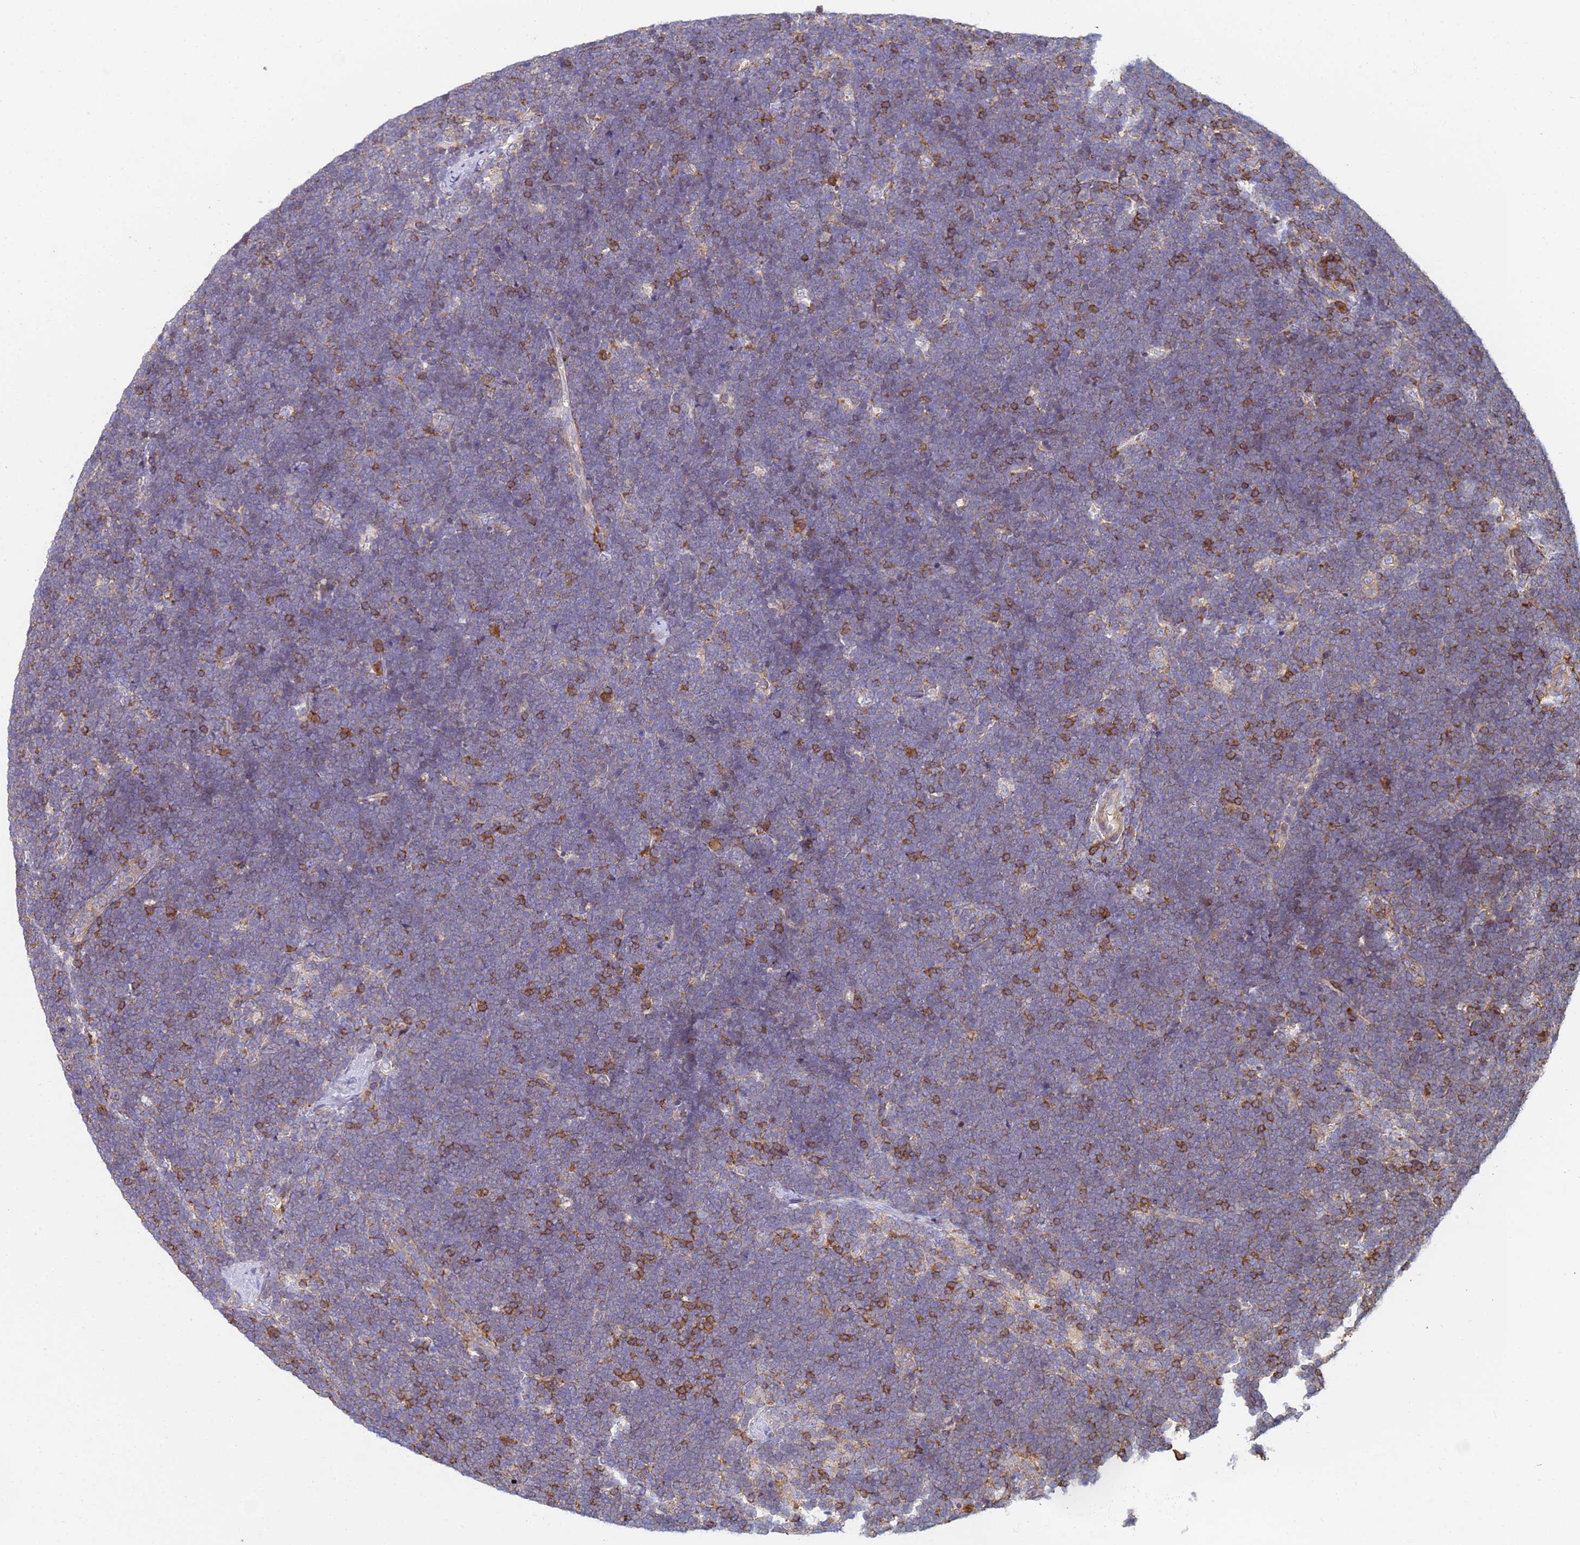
{"staining": {"intensity": "moderate", "quantity": "<25%", "location": "cytoplasmic/membranous"}, "tissue": "lymphoma", "cell_type": "Tumor cells", "image_type": "cancer", "snomed": [{"axis": "morphology", "description": "Malignant lymphoma, non-Hodgkin's type, High grade"}, {"axis": "topography", "description": "Lymph node"}], "caption": "Immunohistochemical staining of lymphoma exhibits moderate cytoplasmic/membranous protein expression in about <25% of tumor cells.", "gene": "ZNG1B", "patient": {"sex": "male", "age": 13}}